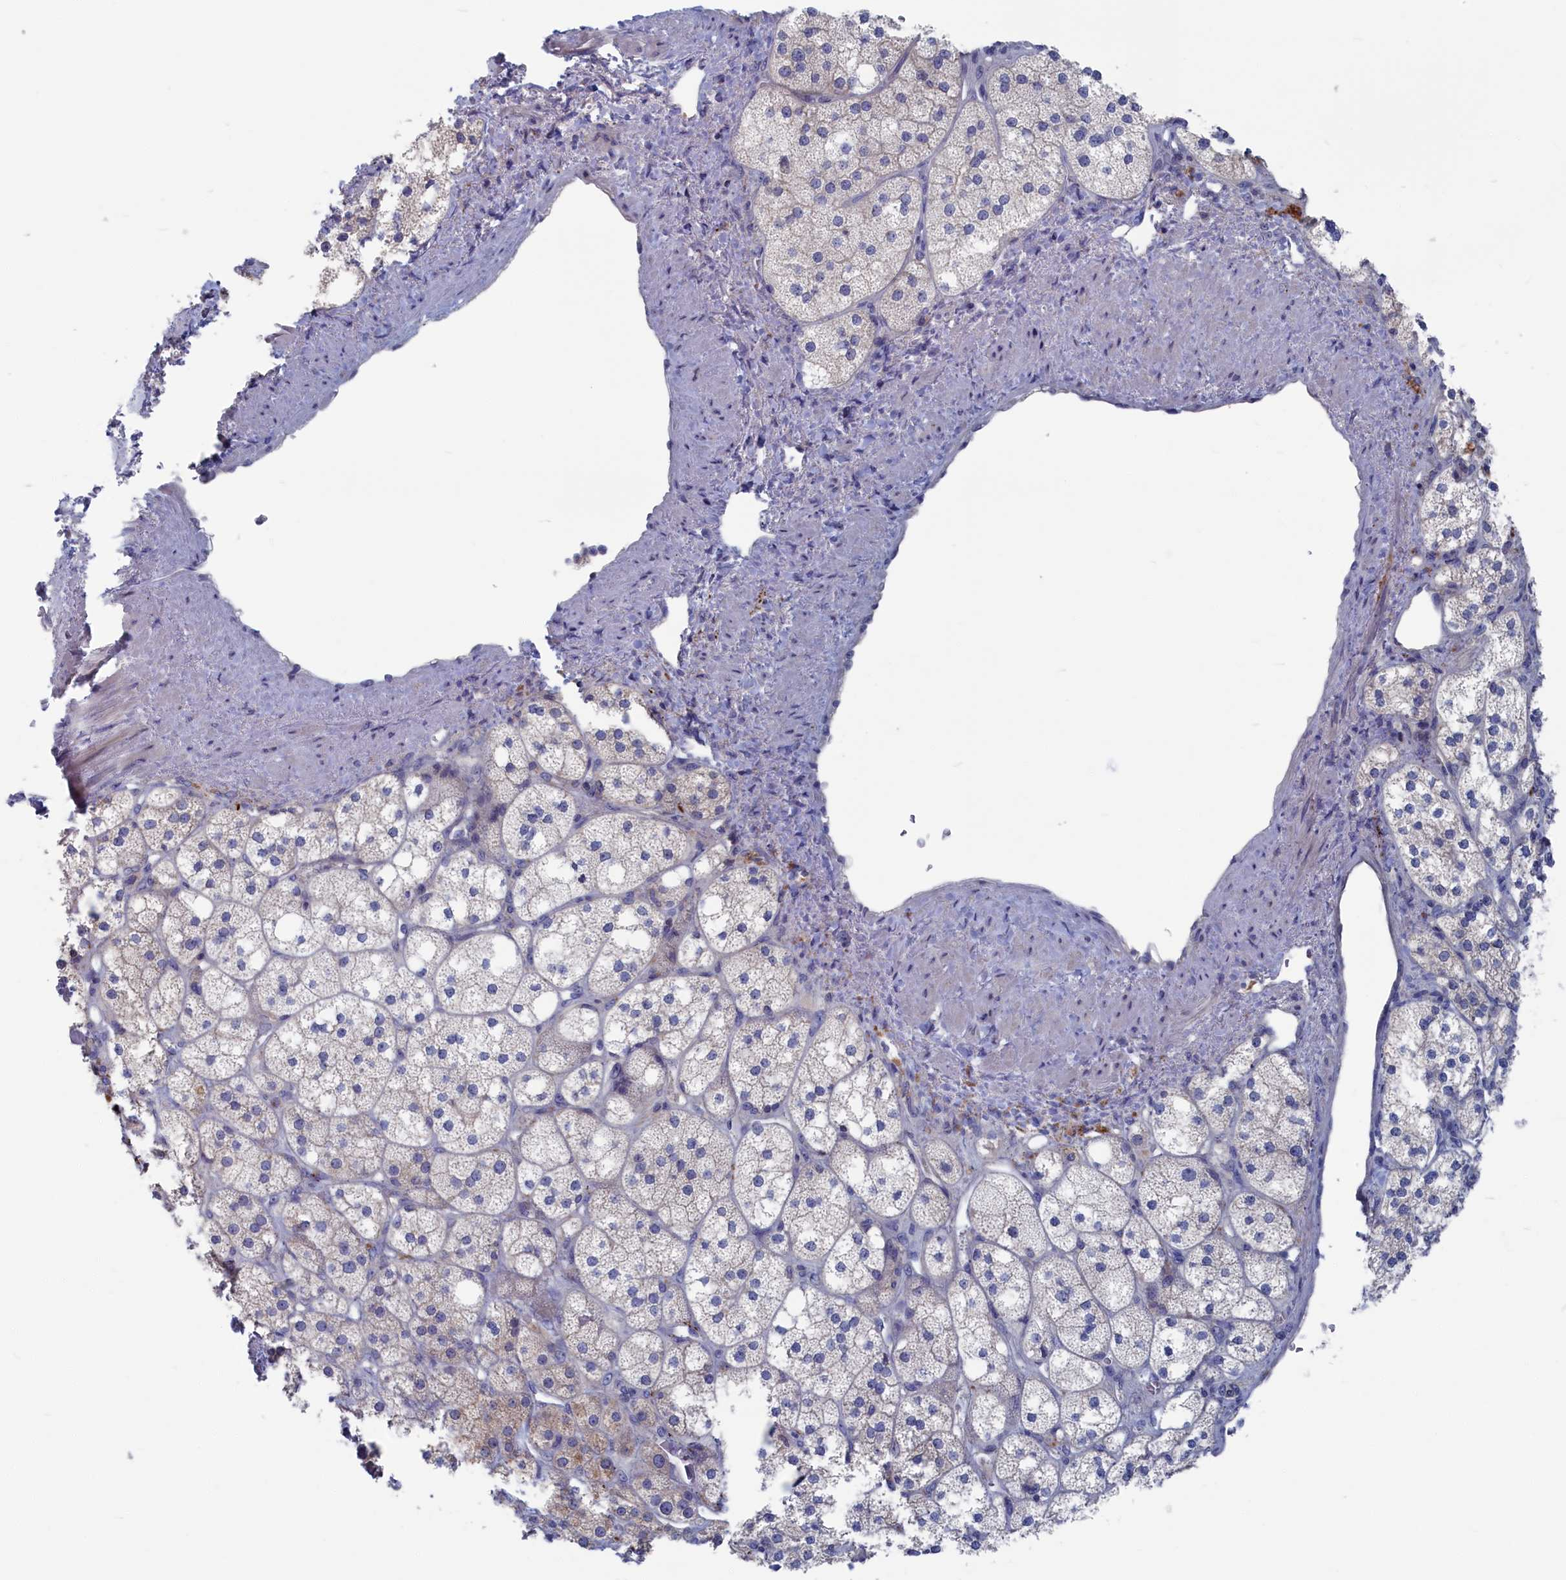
{"staining": {"intensity": "weak", "quantity": "<25%", "location": "cytoplasmic/membranous"}, "tissue": "adrenal gland", "cell_type": "Glandular cells", "image_type": "normal", "snomed": [{"axis": "morphology", "description": "Normal tissue, NOS"}, {"axis": "topography", "description": "Adrenal gland"}], "caption": "This is an IHC photomicrograph of unremarkable human adrenal gland. There is no expression in glandular cells.", "gene": "CEND1", "patient": {"sex": "male", "age": 61}}